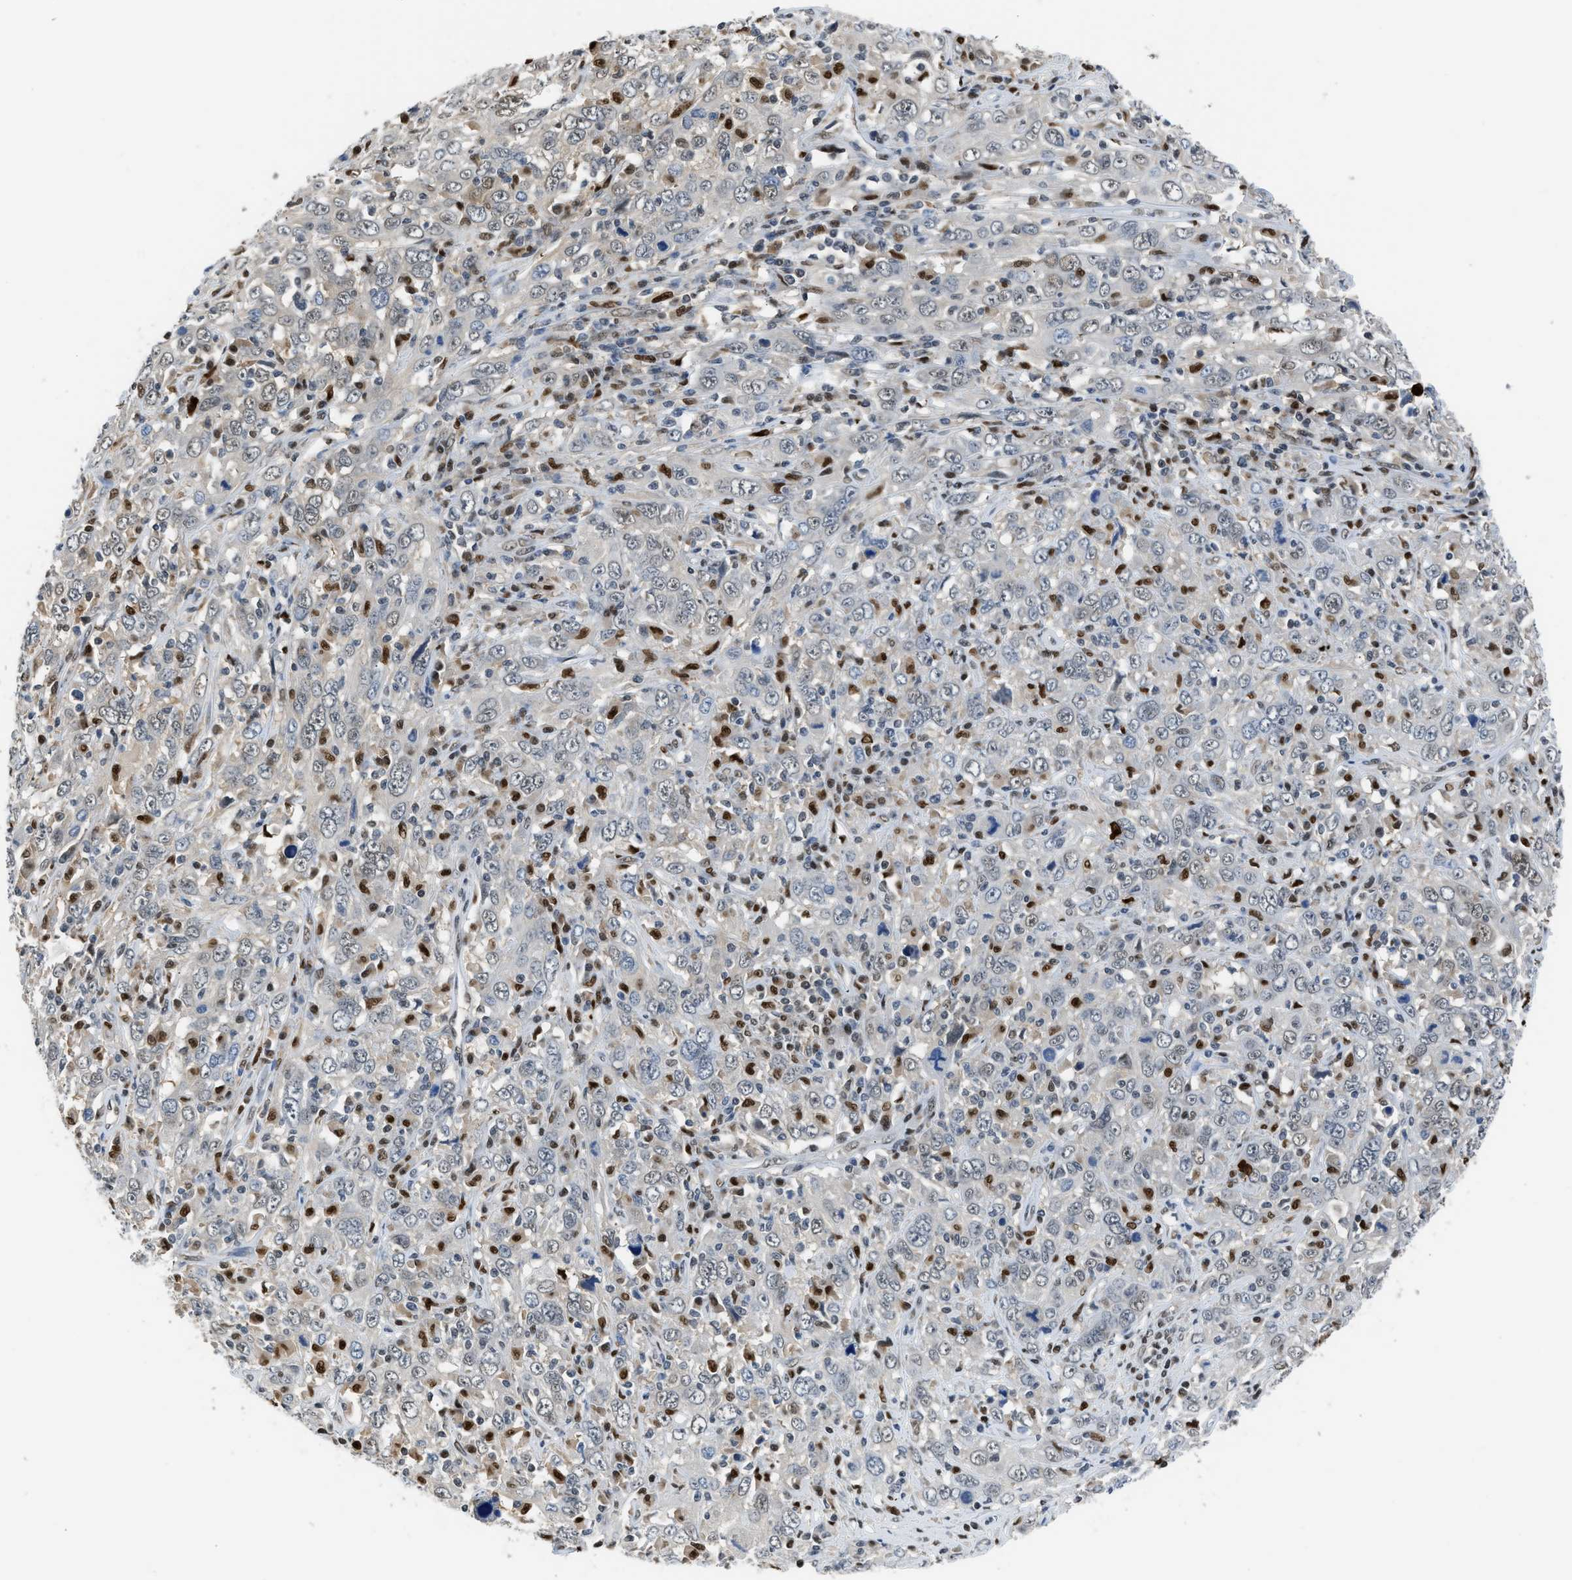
{"staining": {"intensity": "negative", "quantity": "none", "location": "none"}, "tissue": "cervical cancer", "cell_type": "Tumor cells", "image_type": "cancer", "snomed": [{"axis": "morphology", "description": "Squamous cell carcinoma, NOS"}, {"axis": "topography", "description": "Cervix"}], "caption": "Tumor cells are negative for brown protein staining in cervical cancer.", "gene": "ALX1", "patient": {"sex": "female", "age": 46}}